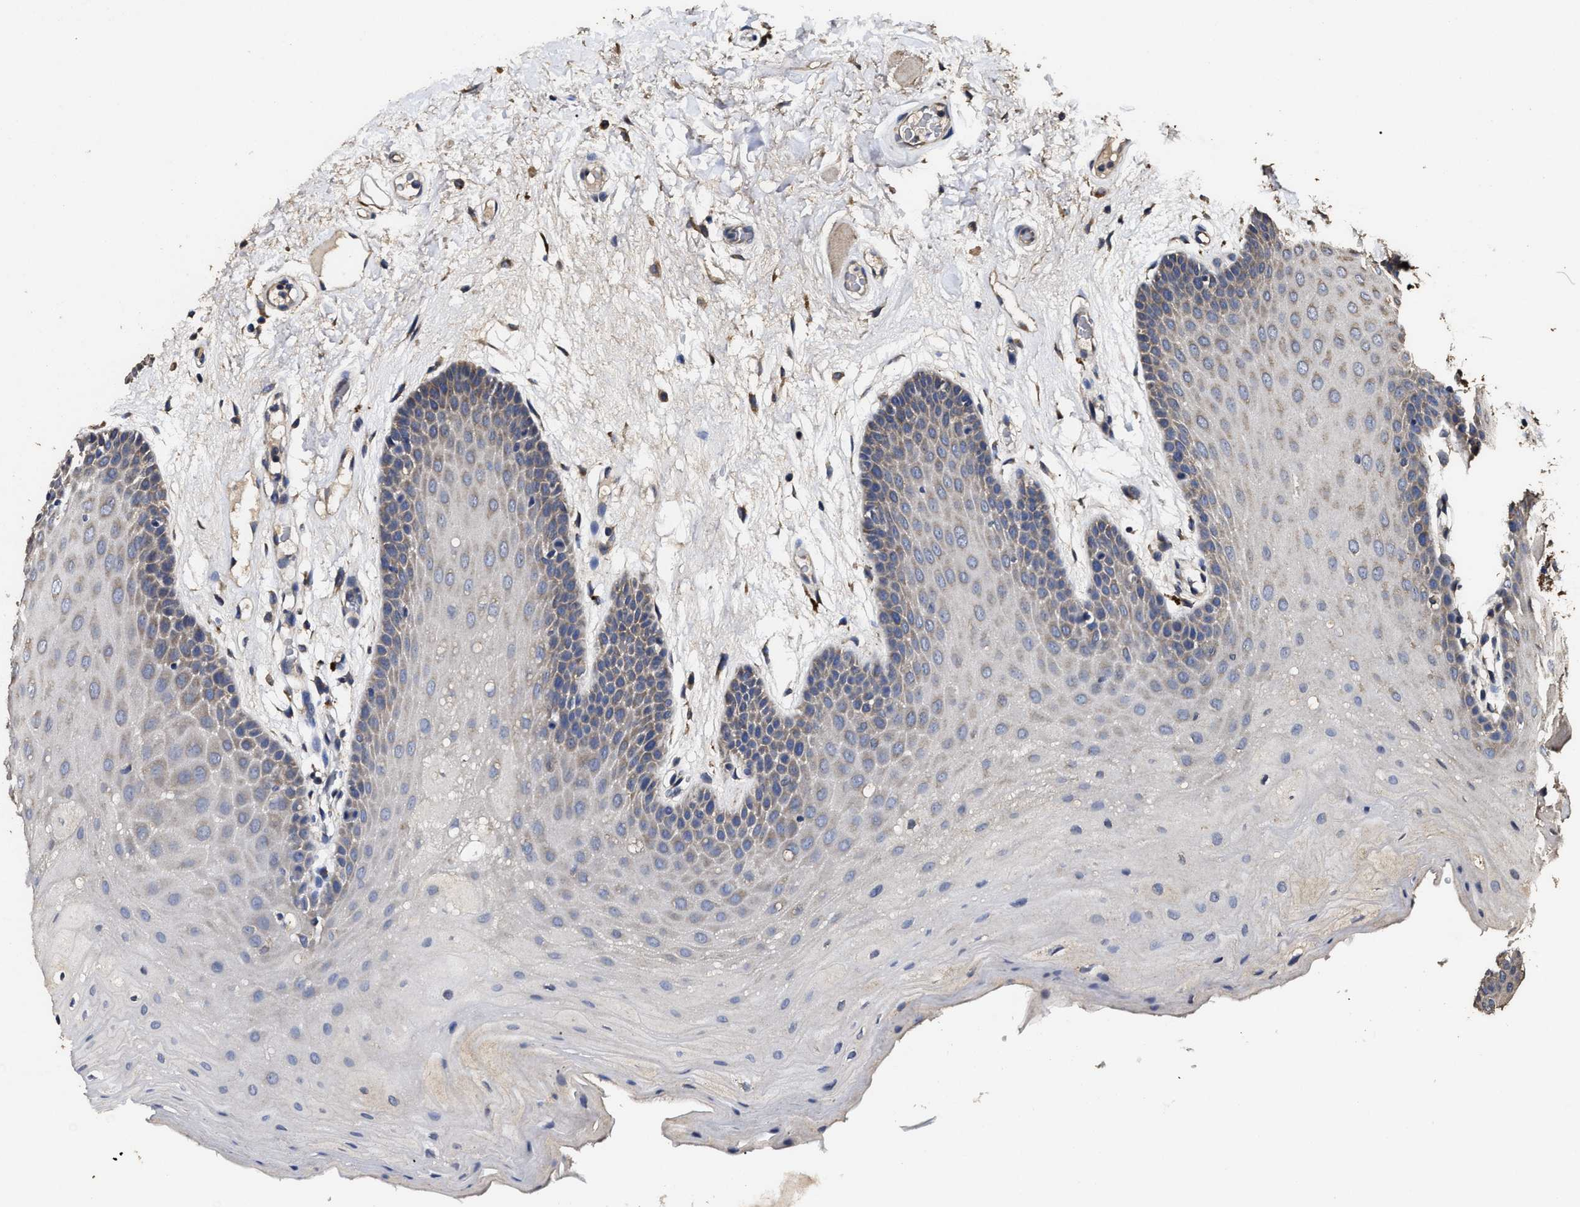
{"staining": {"intensity": "weak", "quantity": "25%-75%", "location": "cytoplasmic/membranous"}, "tissue": "oral mucosa", "cell_type": "Squamous epithelial cells", "image_type": "normal", "snomed": [{"axis": "morphology", "description": "Normal tissue, NOS"}, {"axis": "morphology", "description": "Squamous cell carcinoma, NOS"}, {"axis": "topography", "description": "Oral tissue"}, {"axis": "topography", "description": "Head-Neck"}], "caption": "Squamous epithelial cells reveal weak cytoplasmic/membranous expression in approximately 25%-75% of cells in normal oral mucosa. The staining was performed using DAB (3,3'-diaminobenzidine) to visualize the protein expression in brown, while the nuclei were stained in blue with hematoxylin (Magnification: 20x).", "gene": "PPM1K", "patient": {"sex": "male", "age": 71}}